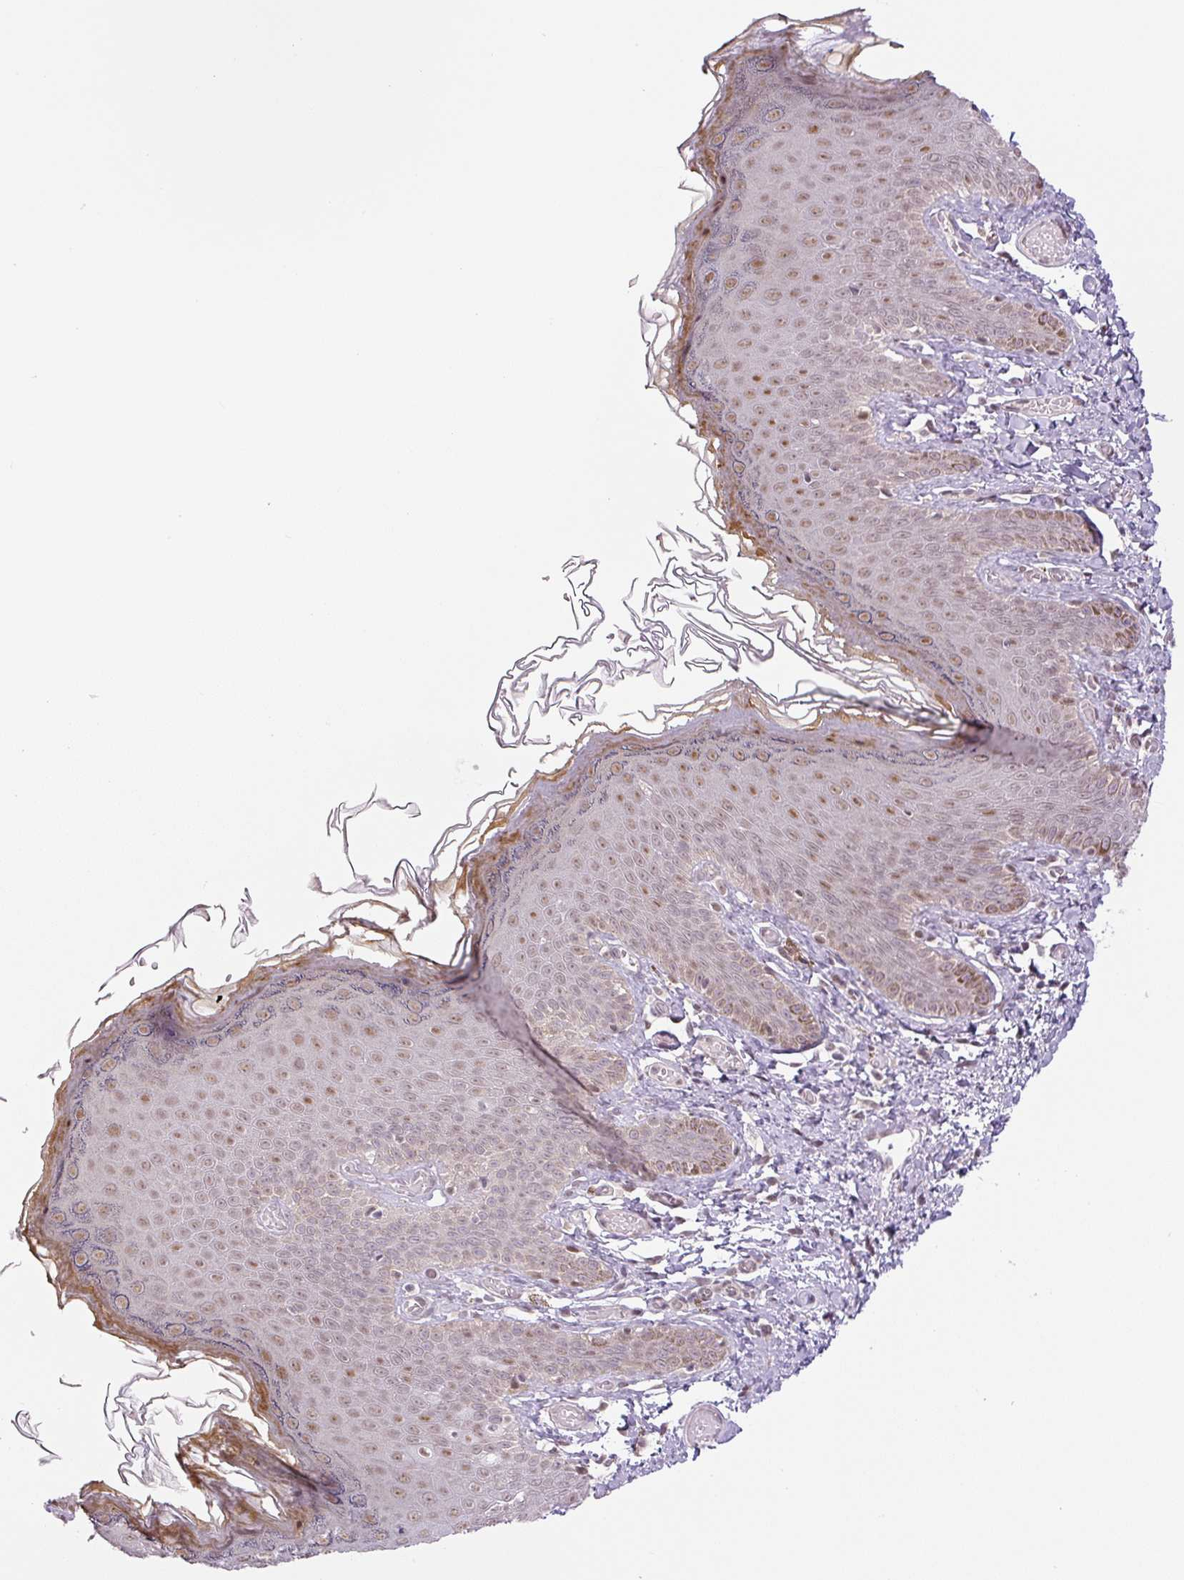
{"staining": {"intensity": "moderate", "quantity": ">75%", "location": "nuclear"}, "tissue": "skin", "cell_type": "Epidermal cells", "image_type": "normal", "snomed": [{"axis": "morphology", "description": "Normal tissue, NOS"}, {"axis": "topography", "description": "Anal"}], "caption": "Epidermal cells demonstrate moderate nuclear positivity in about >75% of cells in normal skin. The protein is shown in brown color, while the nuclei are stained blue.", "gene": "TCFL5", "patient": {"sex": "female", "age": 40}}